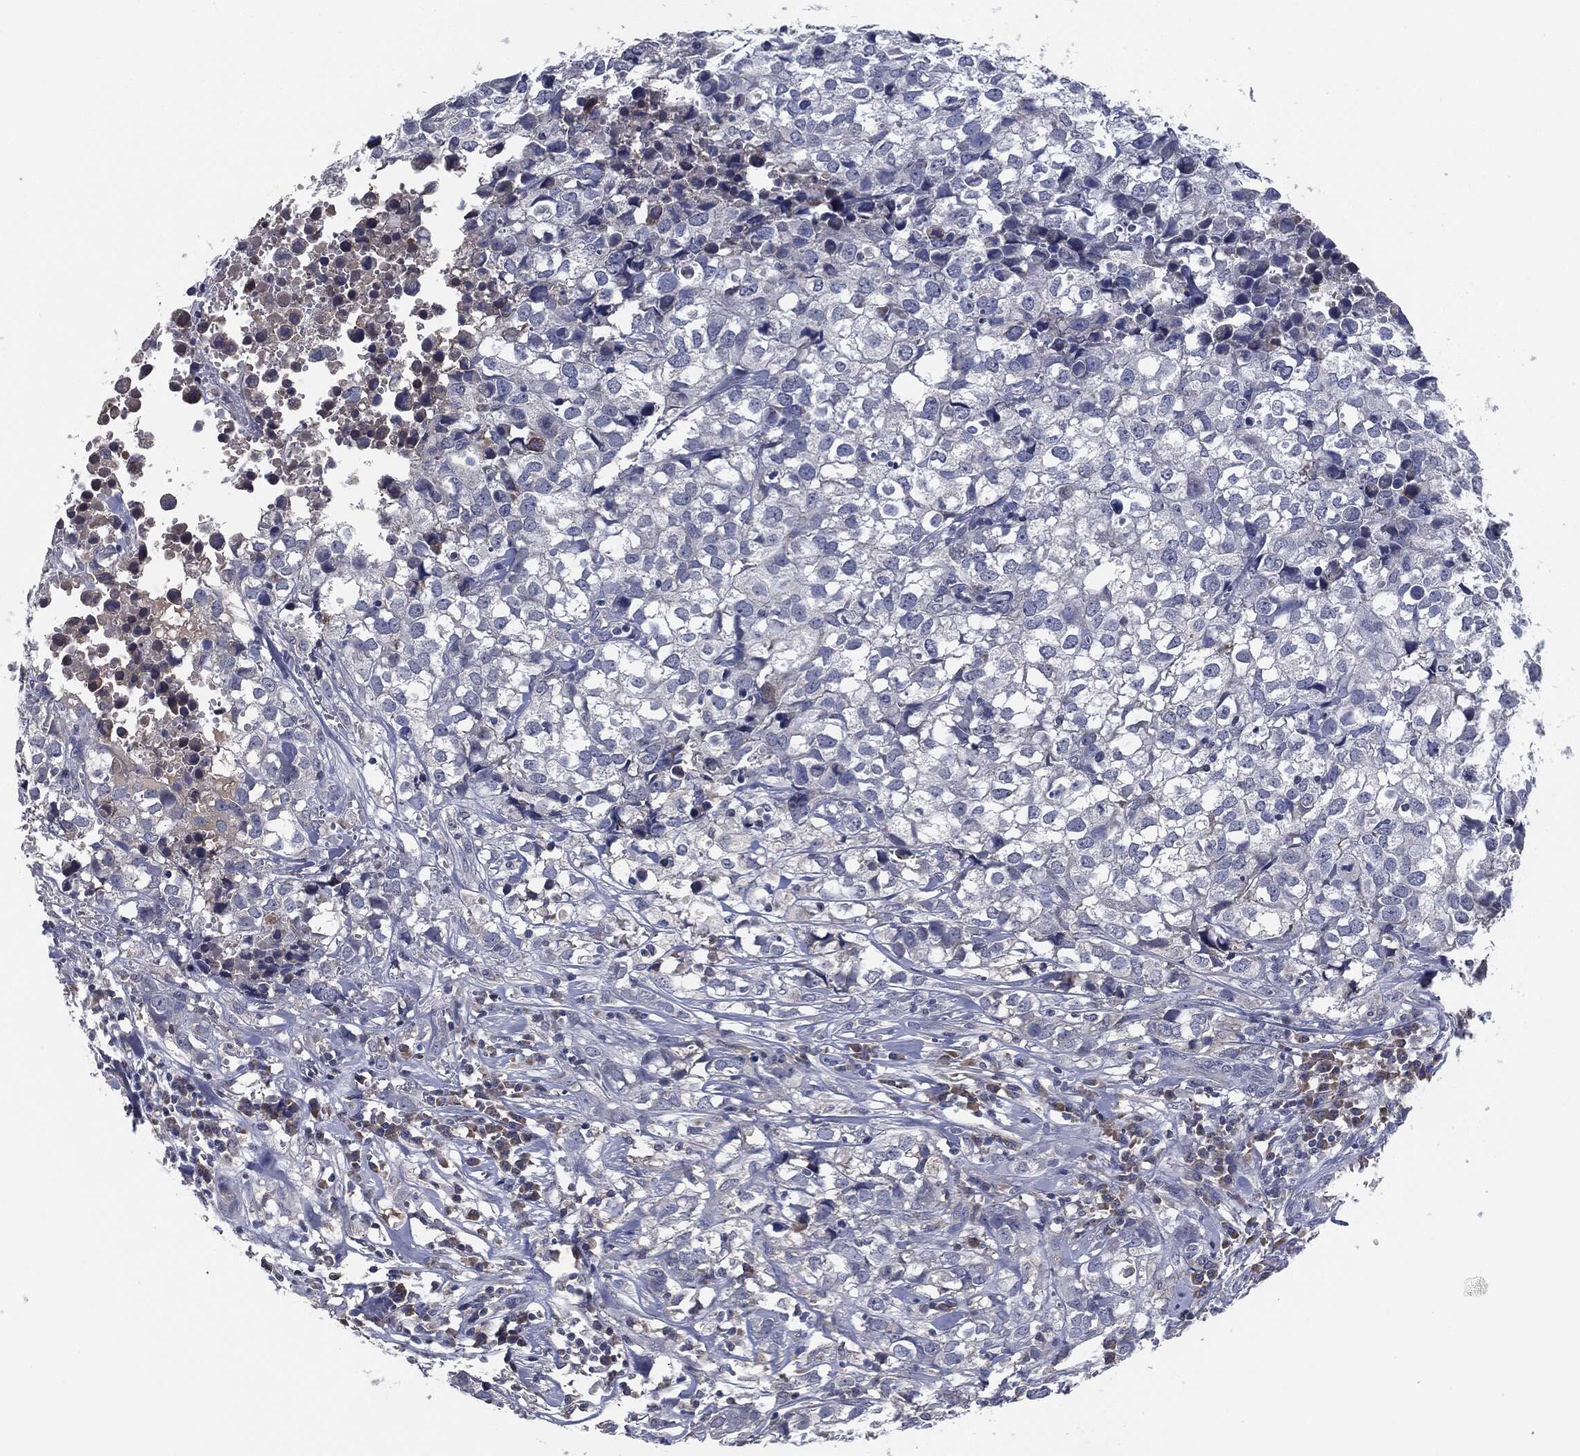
{"staining": {"intensity": "negative", "quantity": "none", "location": "none"}, "tissue": "breast cancer", "cell_type": "Tumor cells", "image_type": "cancer", "snomed": [{"axis": "morphology", "description": "Duct carcinoma"}, {"axis": "topography", "description": "Breast"}], "caption": "A micrograph of human breast invasive ductal carcinoma is negative for staining in tumor cells. The staining is performed using DAB brown chromogen with nuclei counter-stained in using hematoxylin.", "gene": "IL2RG", "patient": {"sex": "female", "age": 30}}